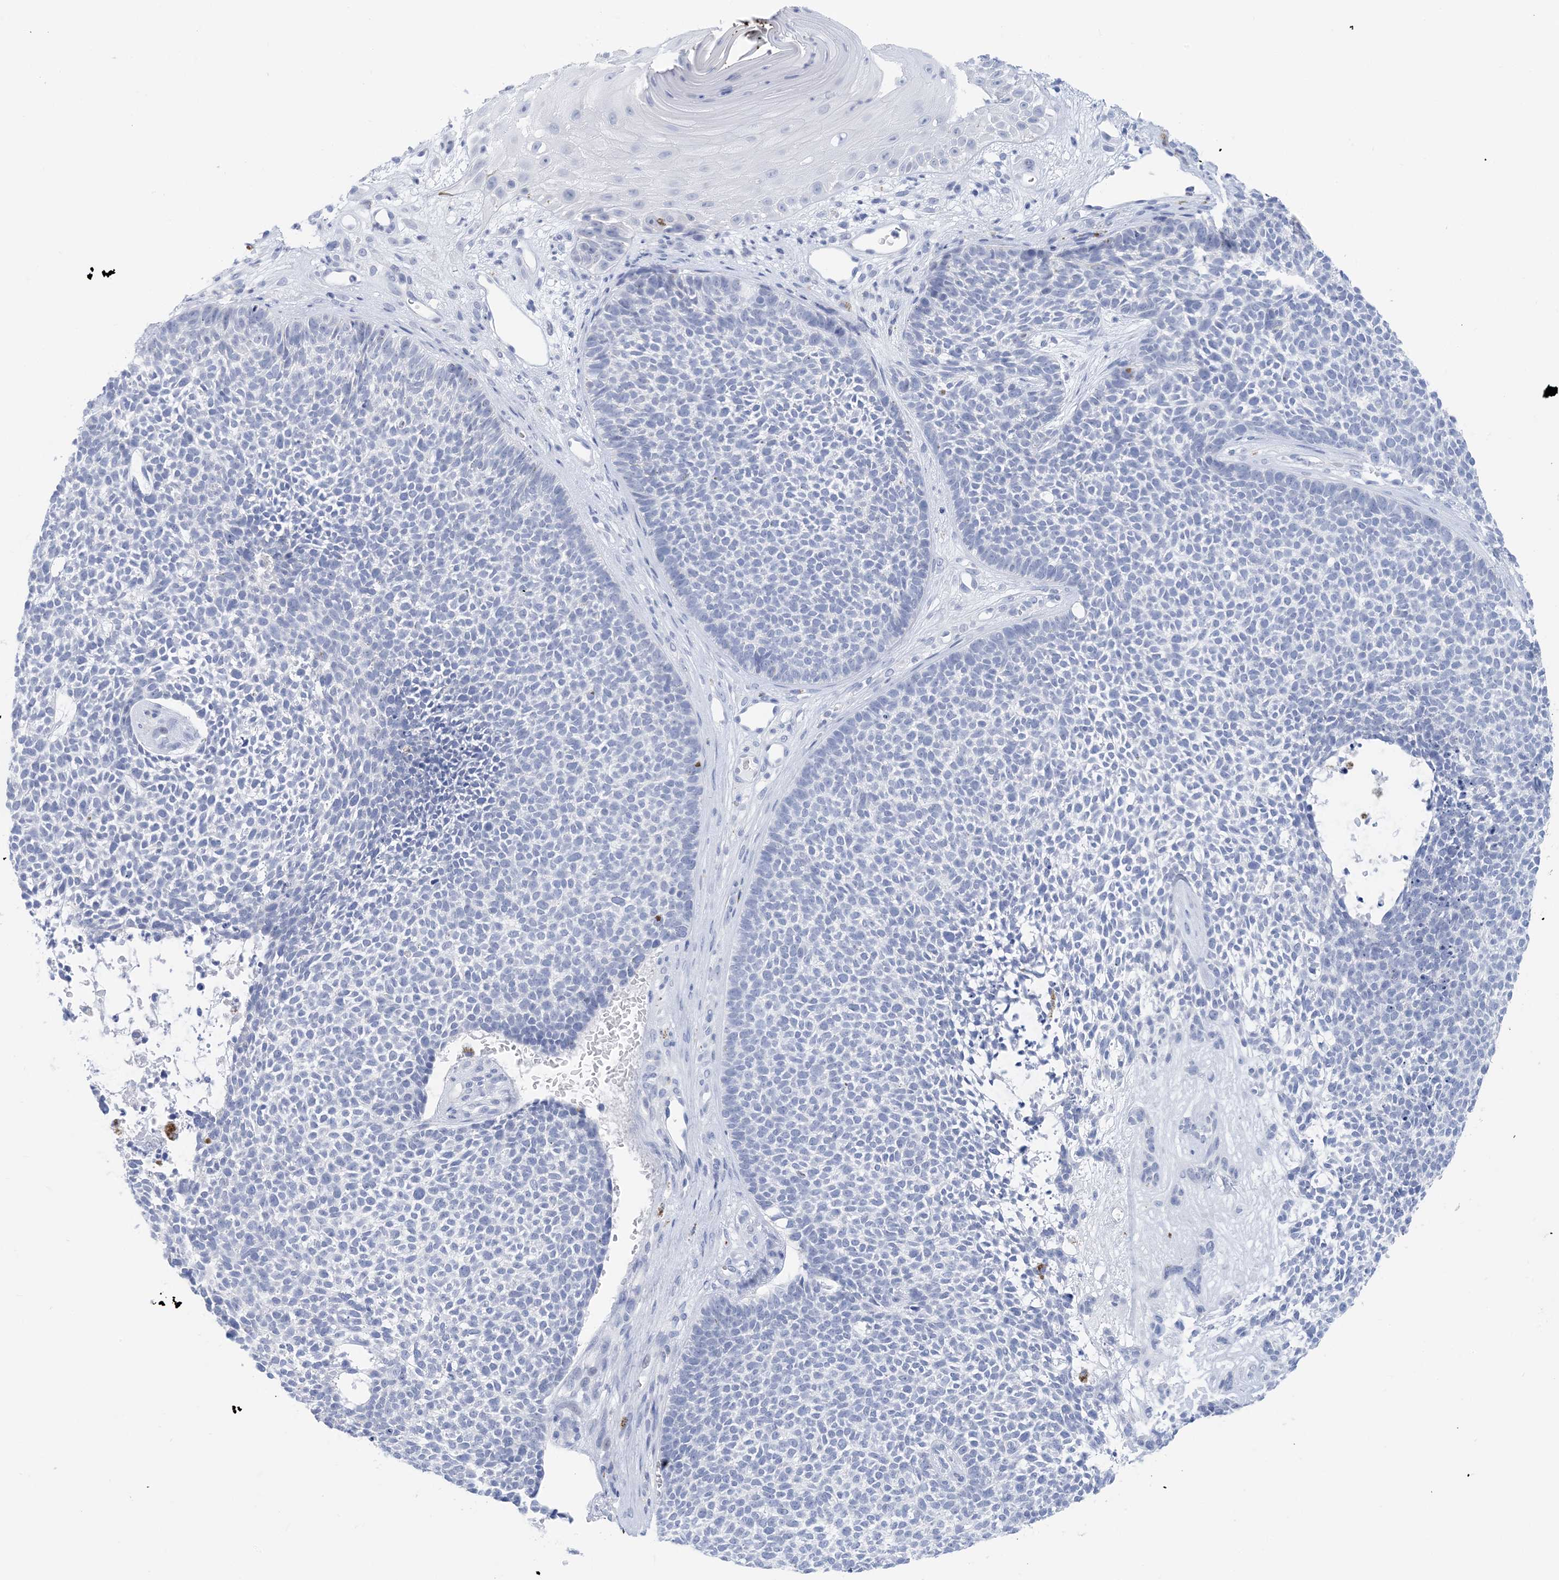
{"staining": {"intensity": "negative", "quantity": "none", "location": "none"}, "tissue": "skin cancer", "cell_type": "Tumor cells", "image_type": "cancer", "snomed": [{"axis": "morphology", "description": "Basal cell carcinoma"}, {"axis": "topography", "description": "Skin"}], "caption": "Basal cell carcinoma (skin) stained for a protein using IHC exhibits no staining tumor cells.", "gene": "SH3YL1", "patient": {"sex": "female", "age": 84}}